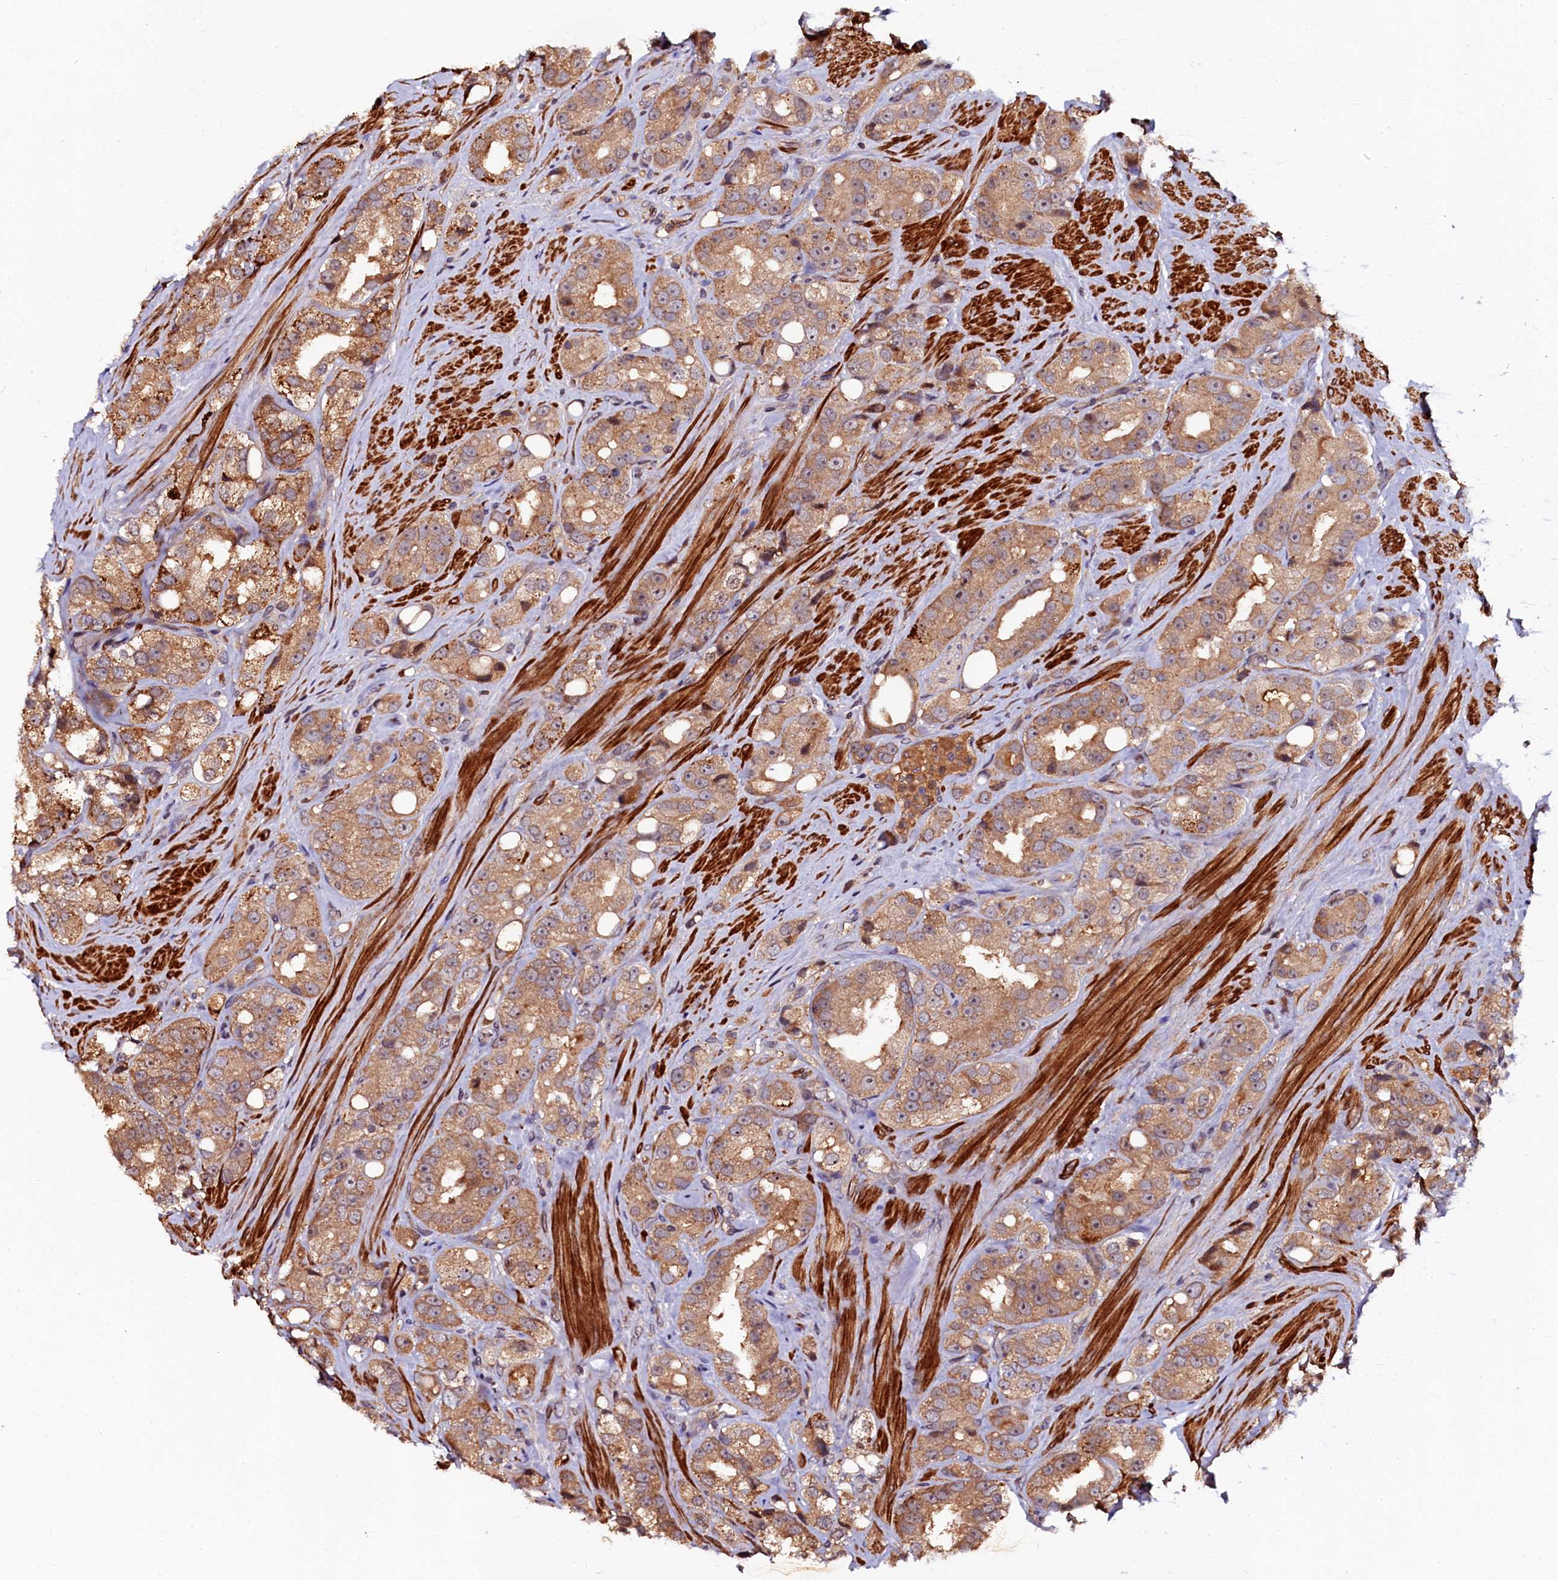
{"staining": {"intensity": "moderate", "quantity": ">75%", "location": "cytoplasmic/membranous"}, "tissue": "prostate cancer", "cell_type": "Tumor cells", "image_type": "cancer", "snomed": [{"axis": "morphology", "description": "Adenocarcinoma, NOS"}, {"axis": "topography", "description": "Prostate"}], "caption": "Brown immunohistochemical staining in prostate cancer reveals moderate cytoplasmic/membranous positivity in approximately >75% of tumor cells.", "gene": "N4BP1", "patient": {"sex": "male", "age": 79}}